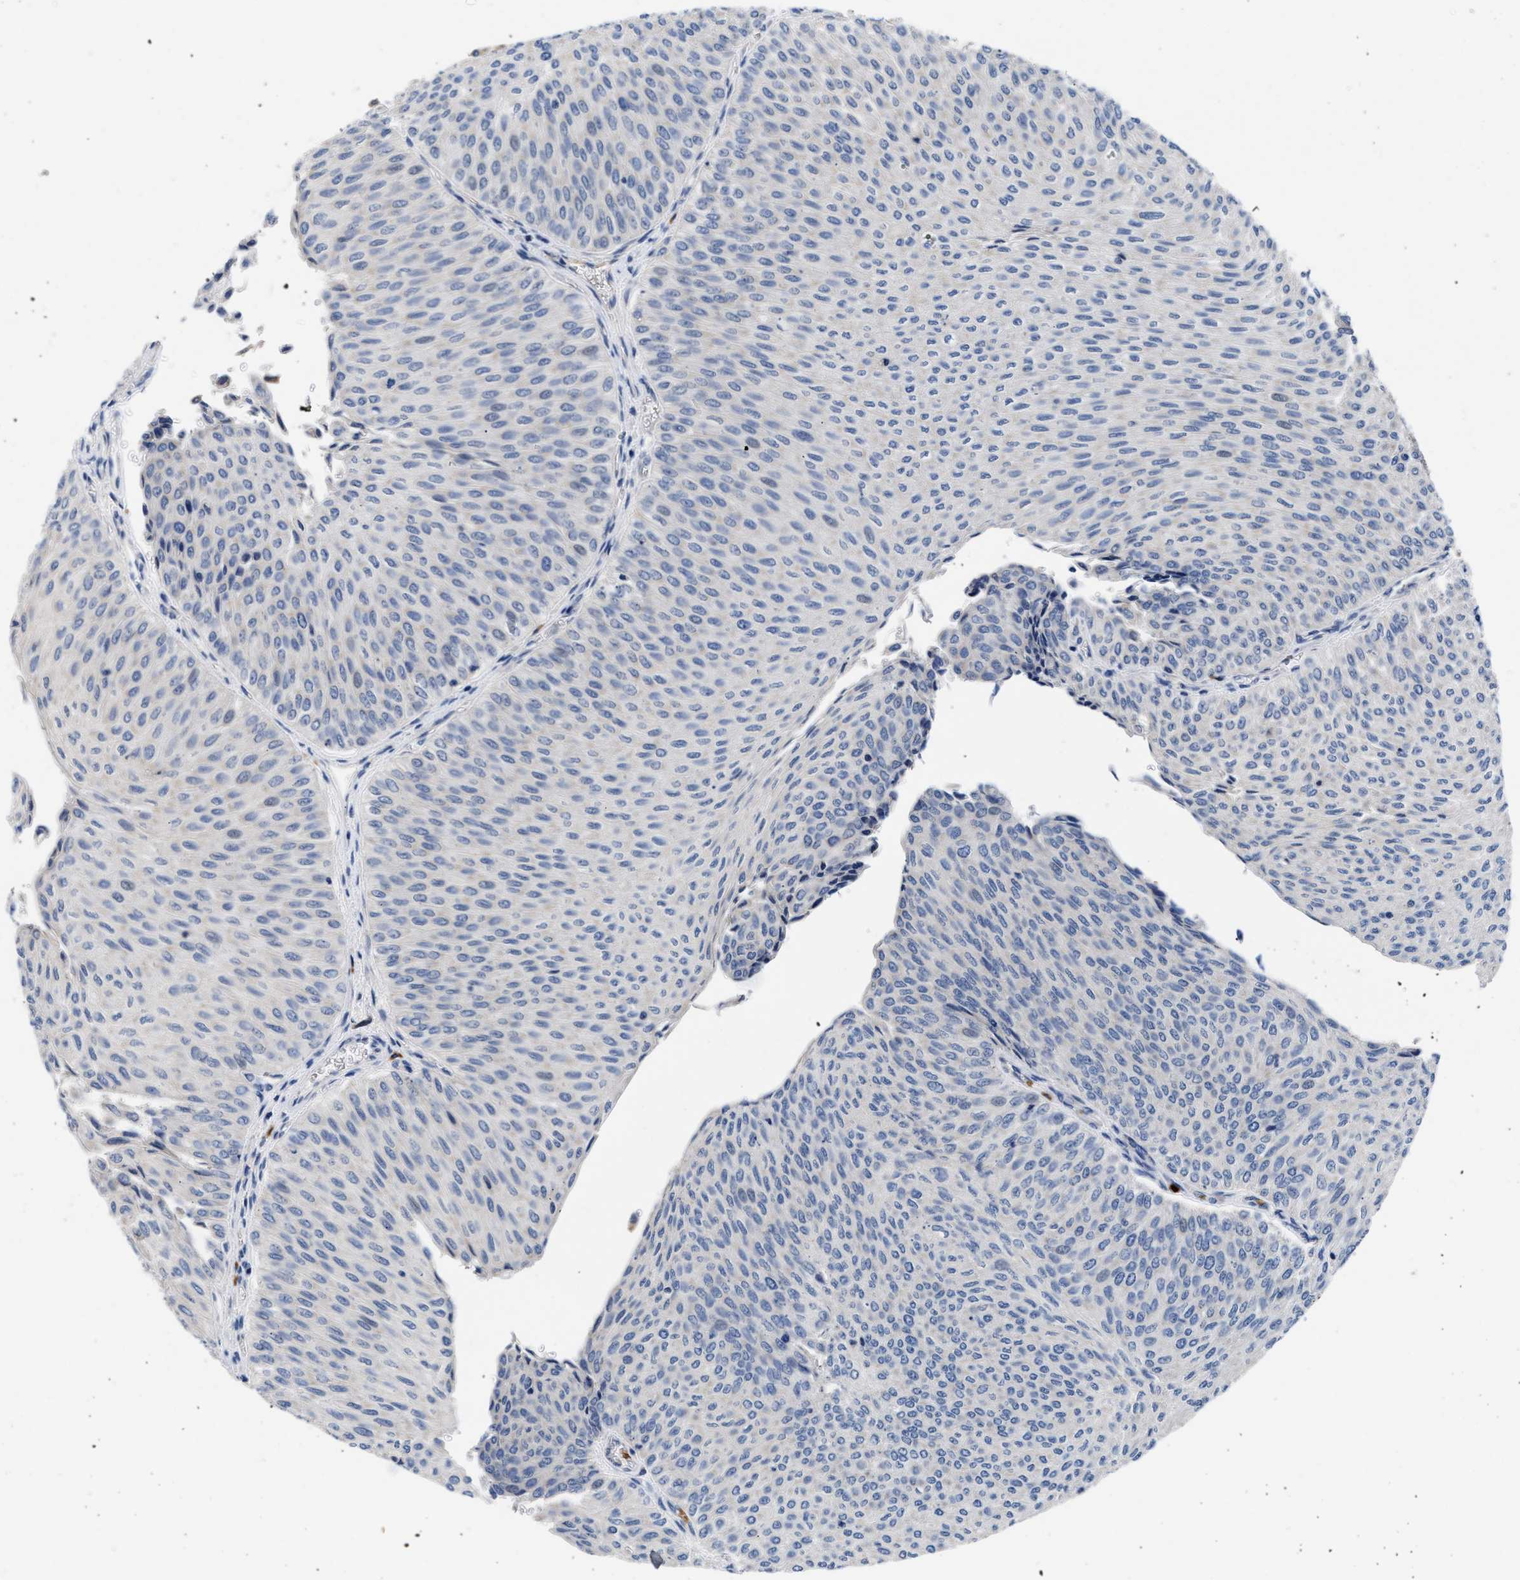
{"staining": {"intensity": "negative", "quantity": "none", "location": "none"}, "tissue": "urothelial cancer", "cell_type": "Tumor cells", "image_type": "cancer", "snomed": [{"axis": "morphology", "description": "Urothelial carcinoma, Low grade"}, {"axis": "topography", "description": "Urinary bladder"}], "caption": "High power microscopy image of an IHC micrograph of urothelial carcinoma (low-grade), revealing no significant staining in tumor cells. (DAB immunohistochemistry (IHC) with hematoxylin counter stain).", "gene": "RINT1", "patient": {"sex": "male", "age": 78}}